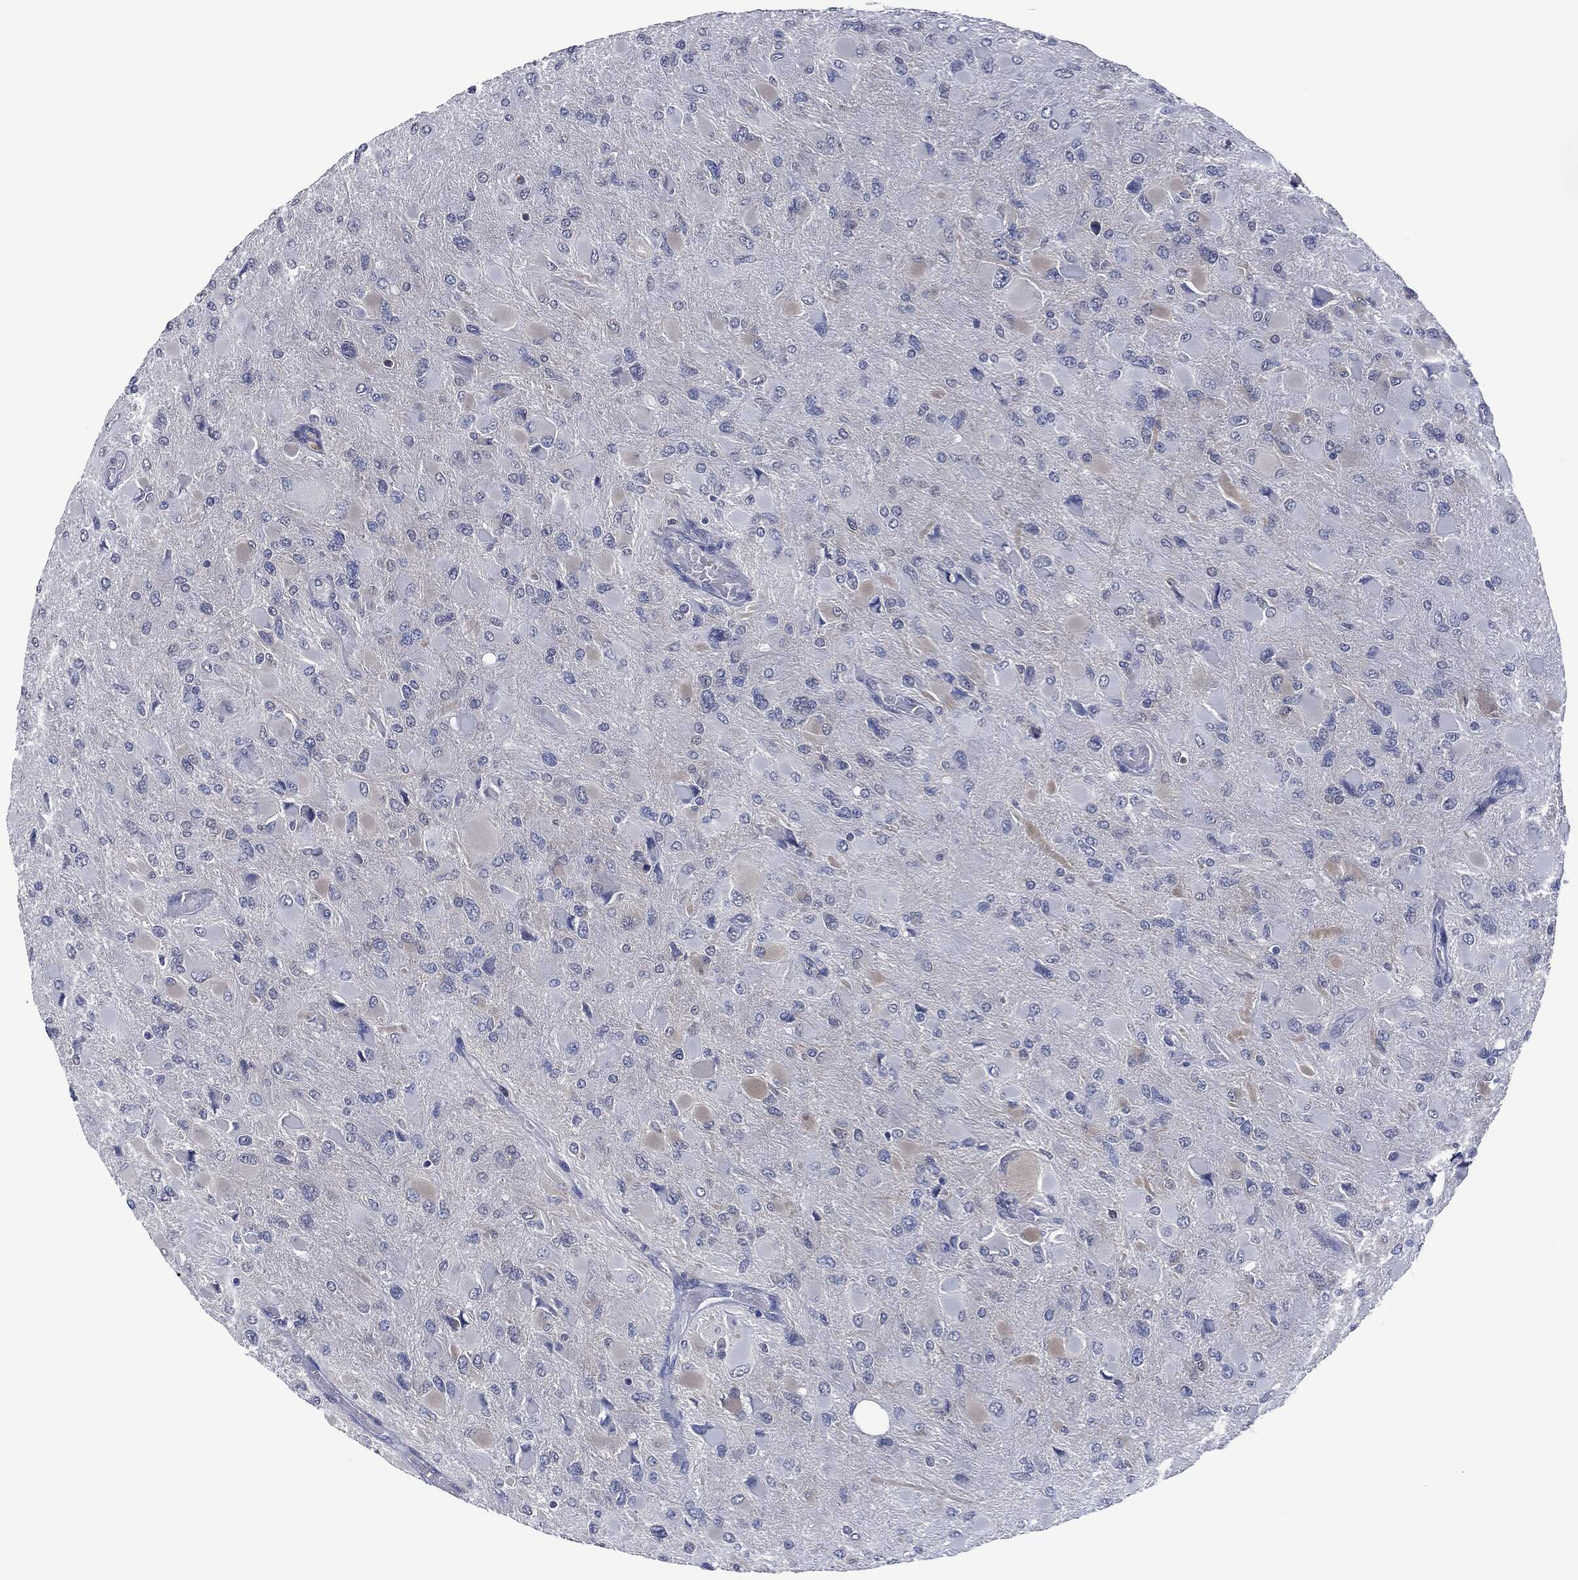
{"staining": {"intensity": "negative", "quantity": "none", "location": "none"}, "tissue": "glioma", "cell_type": "Tumor cells", "image_type": "cancer", "snomed": [{"axis": "morphology", "description": "Glioma, malignant, High grade"}, {"axis": "topography", "description": "Cerebral cortex"}], "caption": "Malignant high-grade glioma stained for a protein using IHC shows no positivity tumor cells.", "gene": "SIGLEC7", "patient": {"sex": "female", "age": 36}}